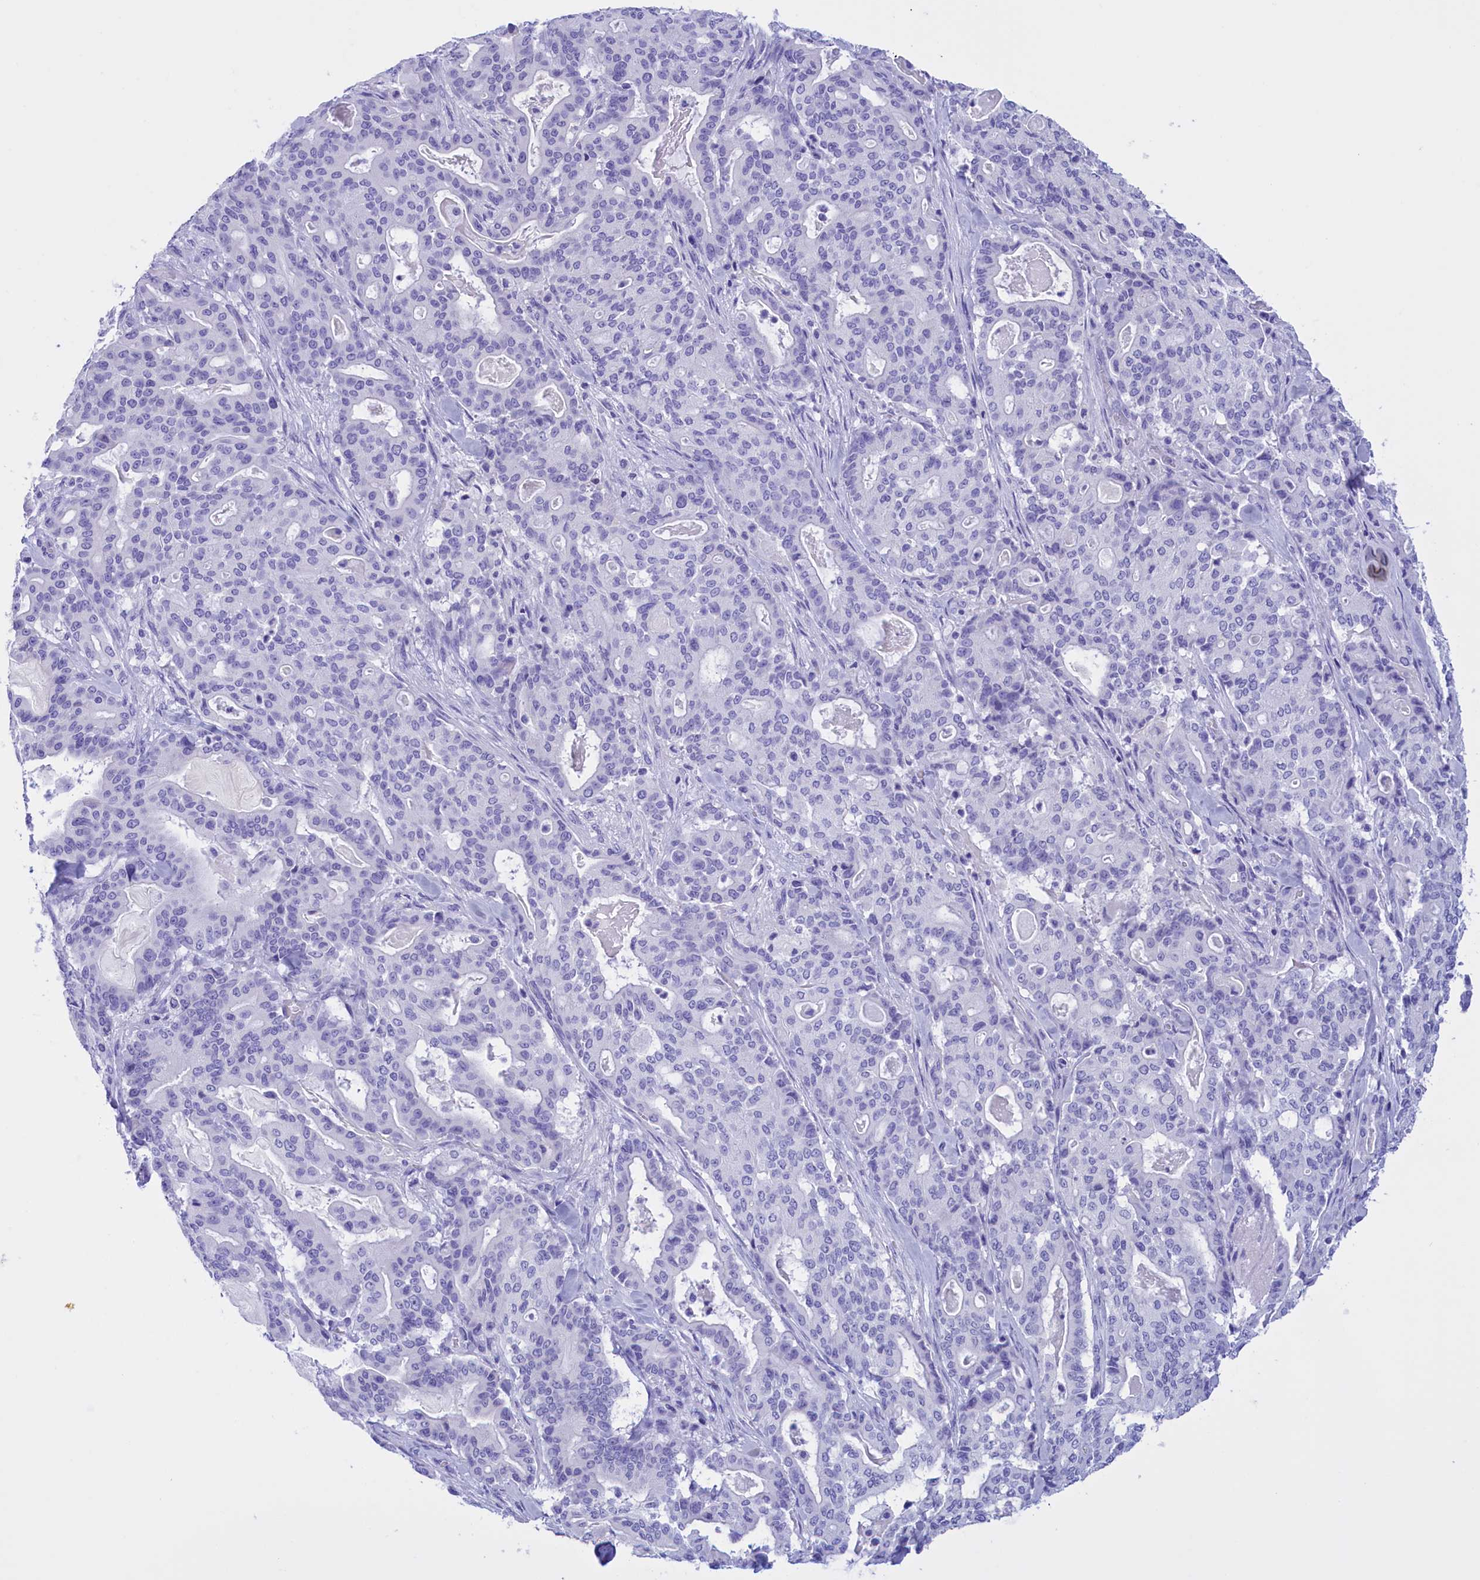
{"staining": {"intensity": "negative", "quantity": "none", "location": "none"}, "tissue": "pancreatic cancer", "cell_type": "Tumor cells", "image_type": "cancer", "snomed": [{"axis": "morphology", "description": "Adenocarcinoma, NOS"}, {"axis": "topography", "description": "Pancreas"}], "caption": "IHC of human adenocarcinoma (pancreatic) reveals no positivity in tumor cells.", "gene": "BRI3", "patient": {"sex": "male", "age": 63}}